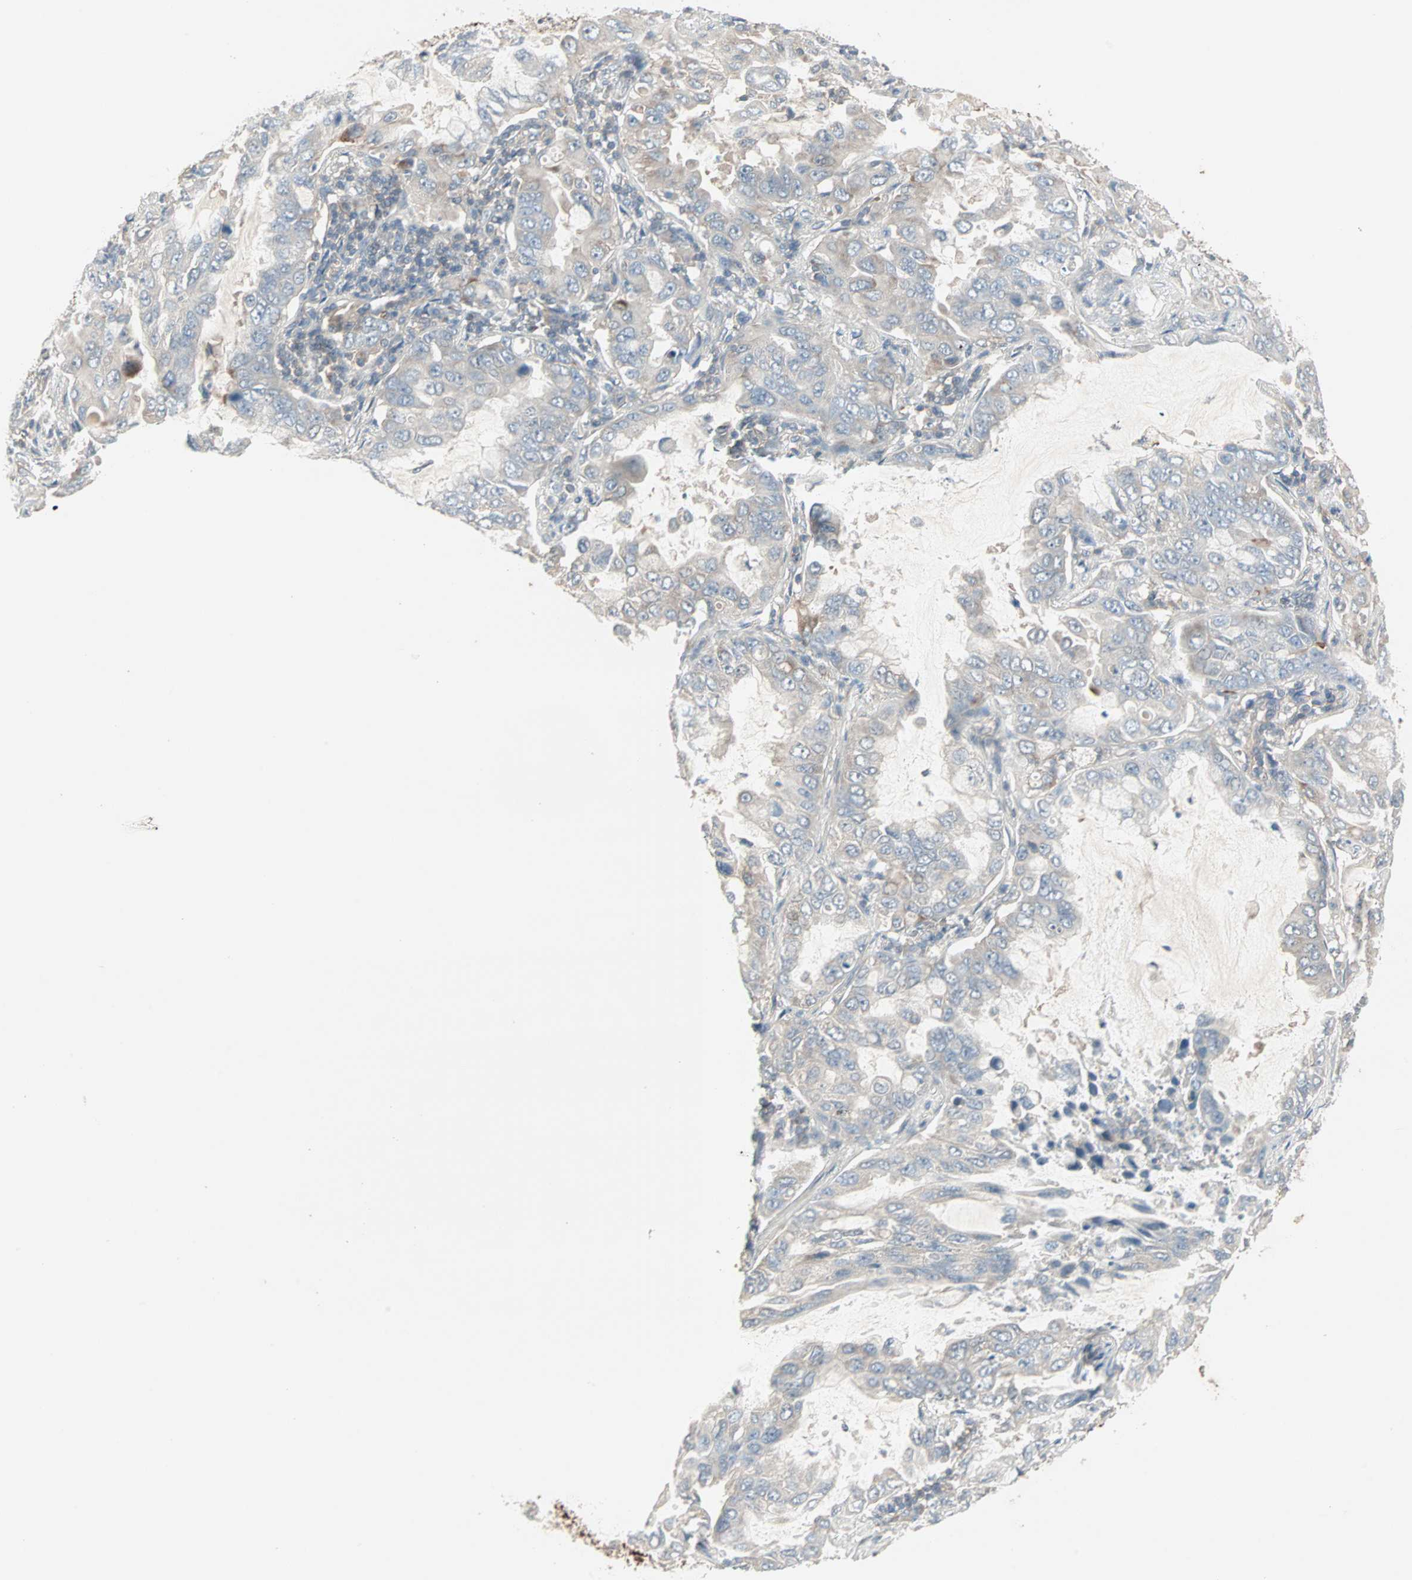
{"staining": {"intensity": "moderate", "quantity": "25%-75%", "location": "cytoplasmic/membranous"}, "tissue": "lung cancer", "cell_type": "Tumor cells", "image_type": "cancer", "snomed": [{"axis": "morphology", "description": "Adenocarcinoma, NOS"}, {"axis": "topography", "description": "Lung"}], "caption": "Immunohistochemistry (IHC) micrograph of neoplastic tissue: lung cancer stained using immunohistochemistry (IHC) demonstrates medium levels of moderate protein expression localized specifically in the cytoplasmic/membranous of tumor cells, appearing as a cytoplasmic/membranous brown color.", "gene": "ZFP36", "patient": {"sex": "male", "age": 64}}